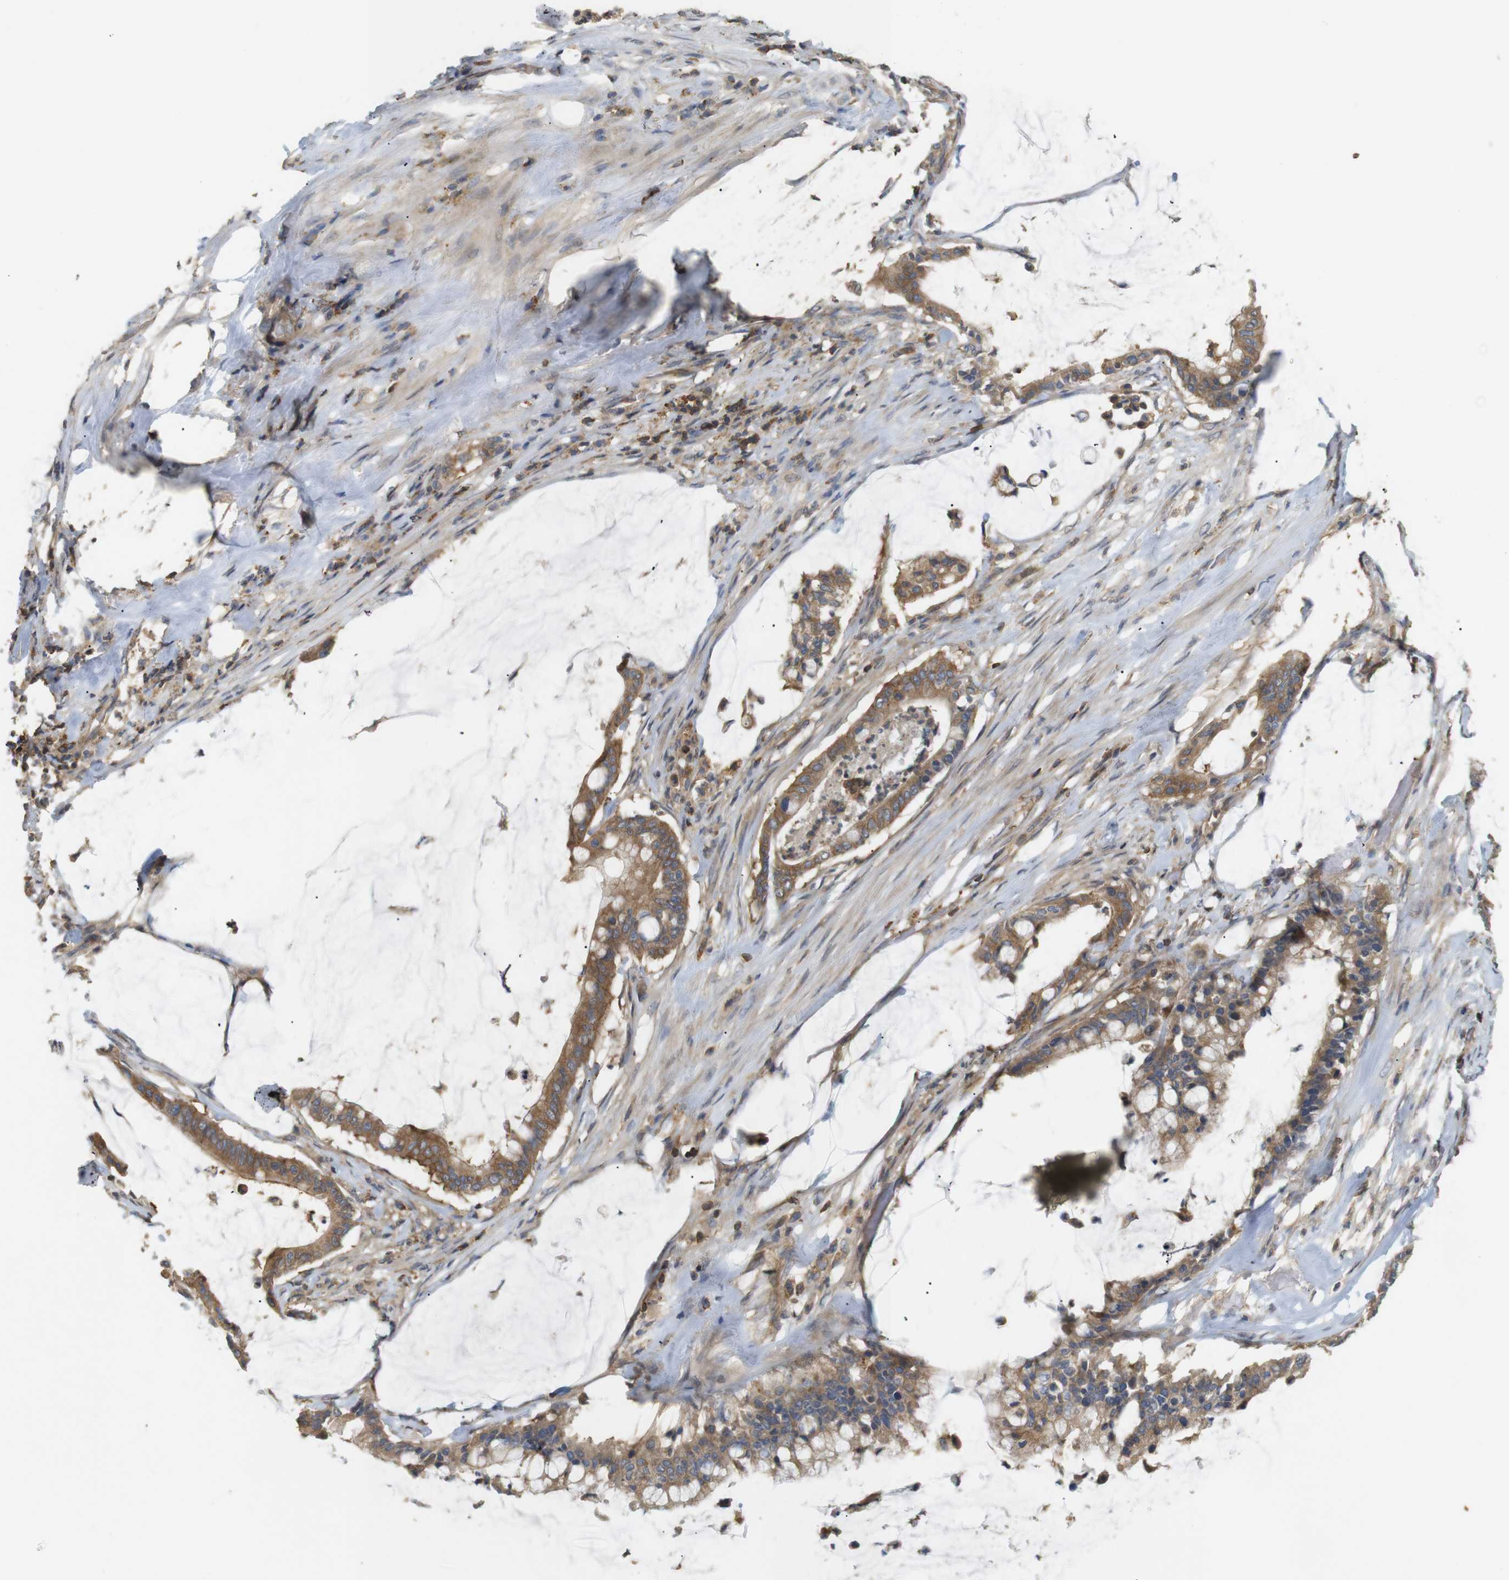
{"staining": {"intensity": "moderate", "quantity": ">75%", "location": "cytoplasmic/membranous"}, "tissue": "pancreatic cancer", "cell_type": "Tumor cells", "image_type": "cancer", "snomed": [{"axis": "morphology", "description": "Adenocarcinoma, NOS"}, {"axis": "topography", "description": "Pancreas"}], "caption": "A brown stain highlights moderate cytoplasmic/membranous positivity of a protein in human adenocarcinoma (pancreatic) tumor cells.", "gene": "KSR1", "patient": {"sex": "male", "age": 41}}